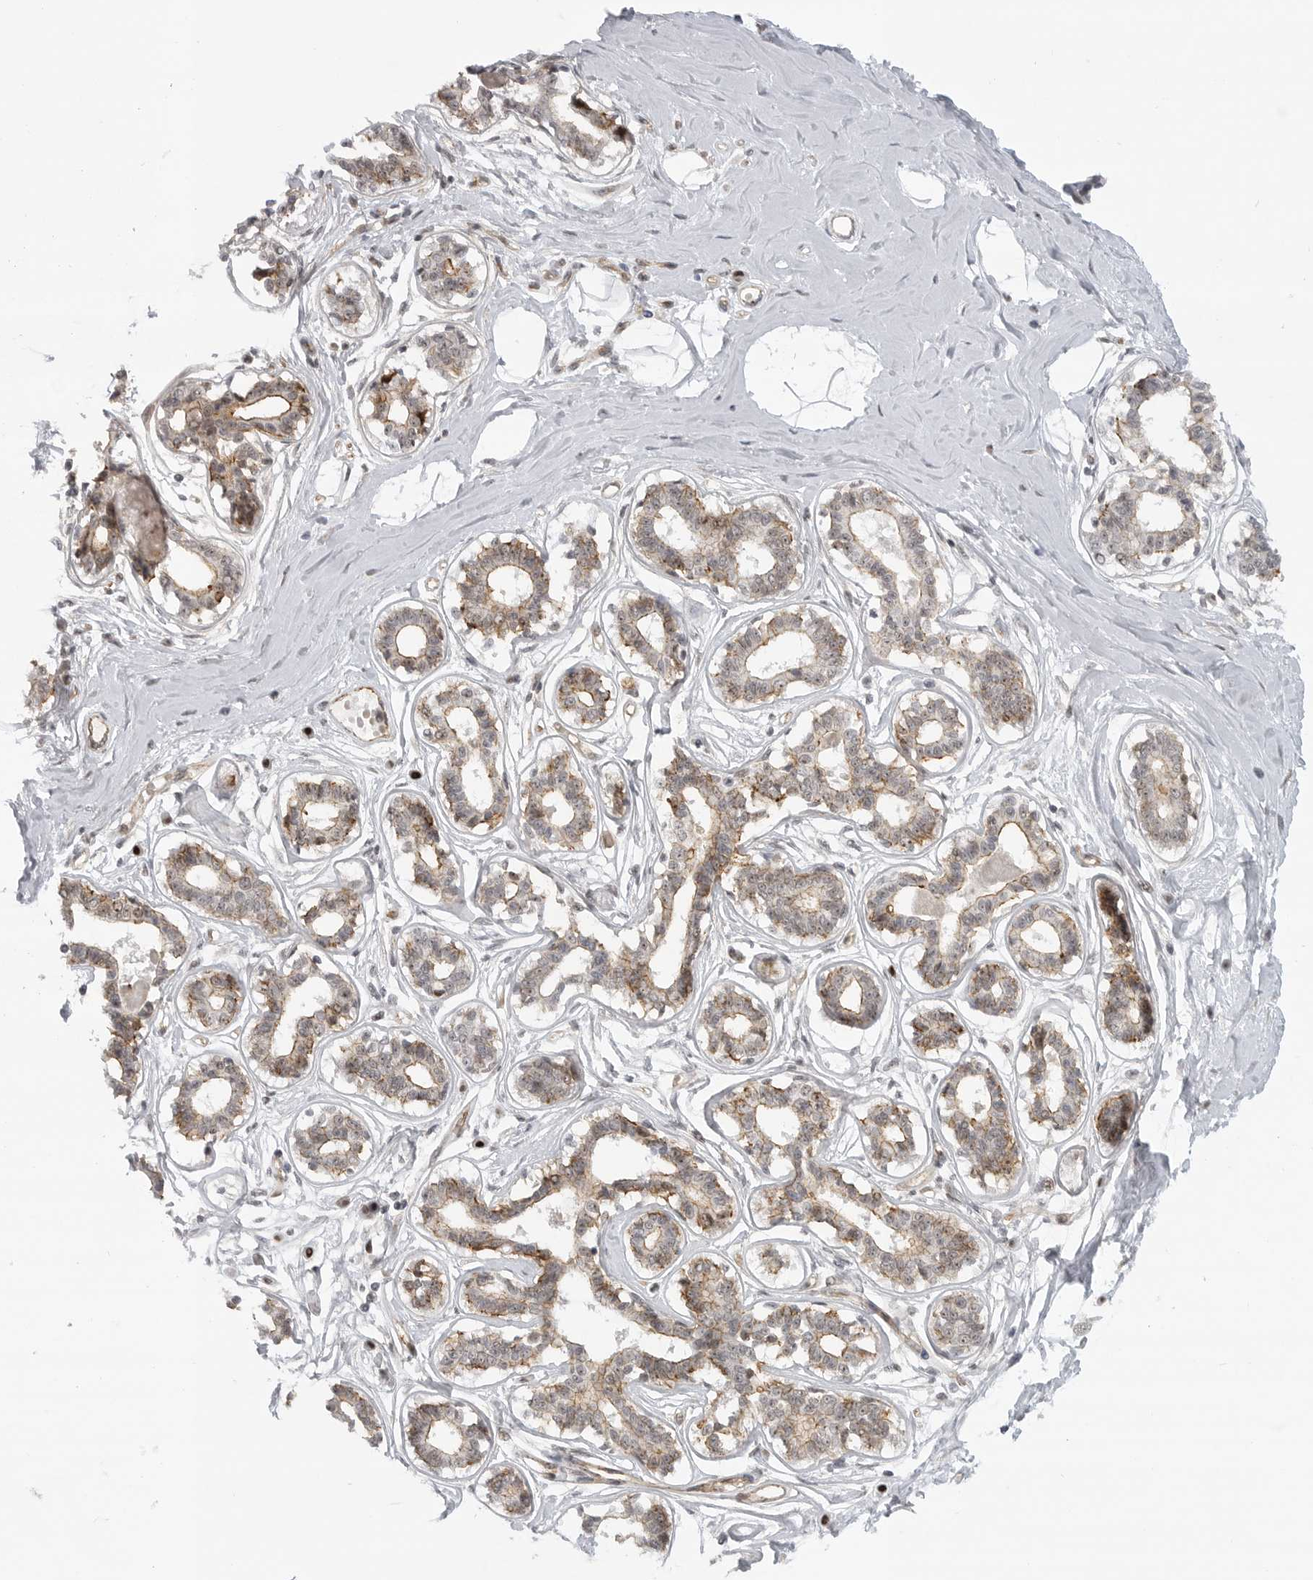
{"staining": {"intensity": "negative", "quantity": "none", "location": "none"}, "tissue": "breast", "cell_type": "Adipocytes", "image_type": "normal", "snomed": [{"axis": "morphology", "description": "Normal tissue, NOS"}, {"axis": "topography", "description": "Breast"}], "caption": "Image shows no significant protein expression in adipocytes of unremarkable breast. Nuclei are stained in blue.", "gene": "CEP295NL", "patient": {"sex": "female", "age": 45}}